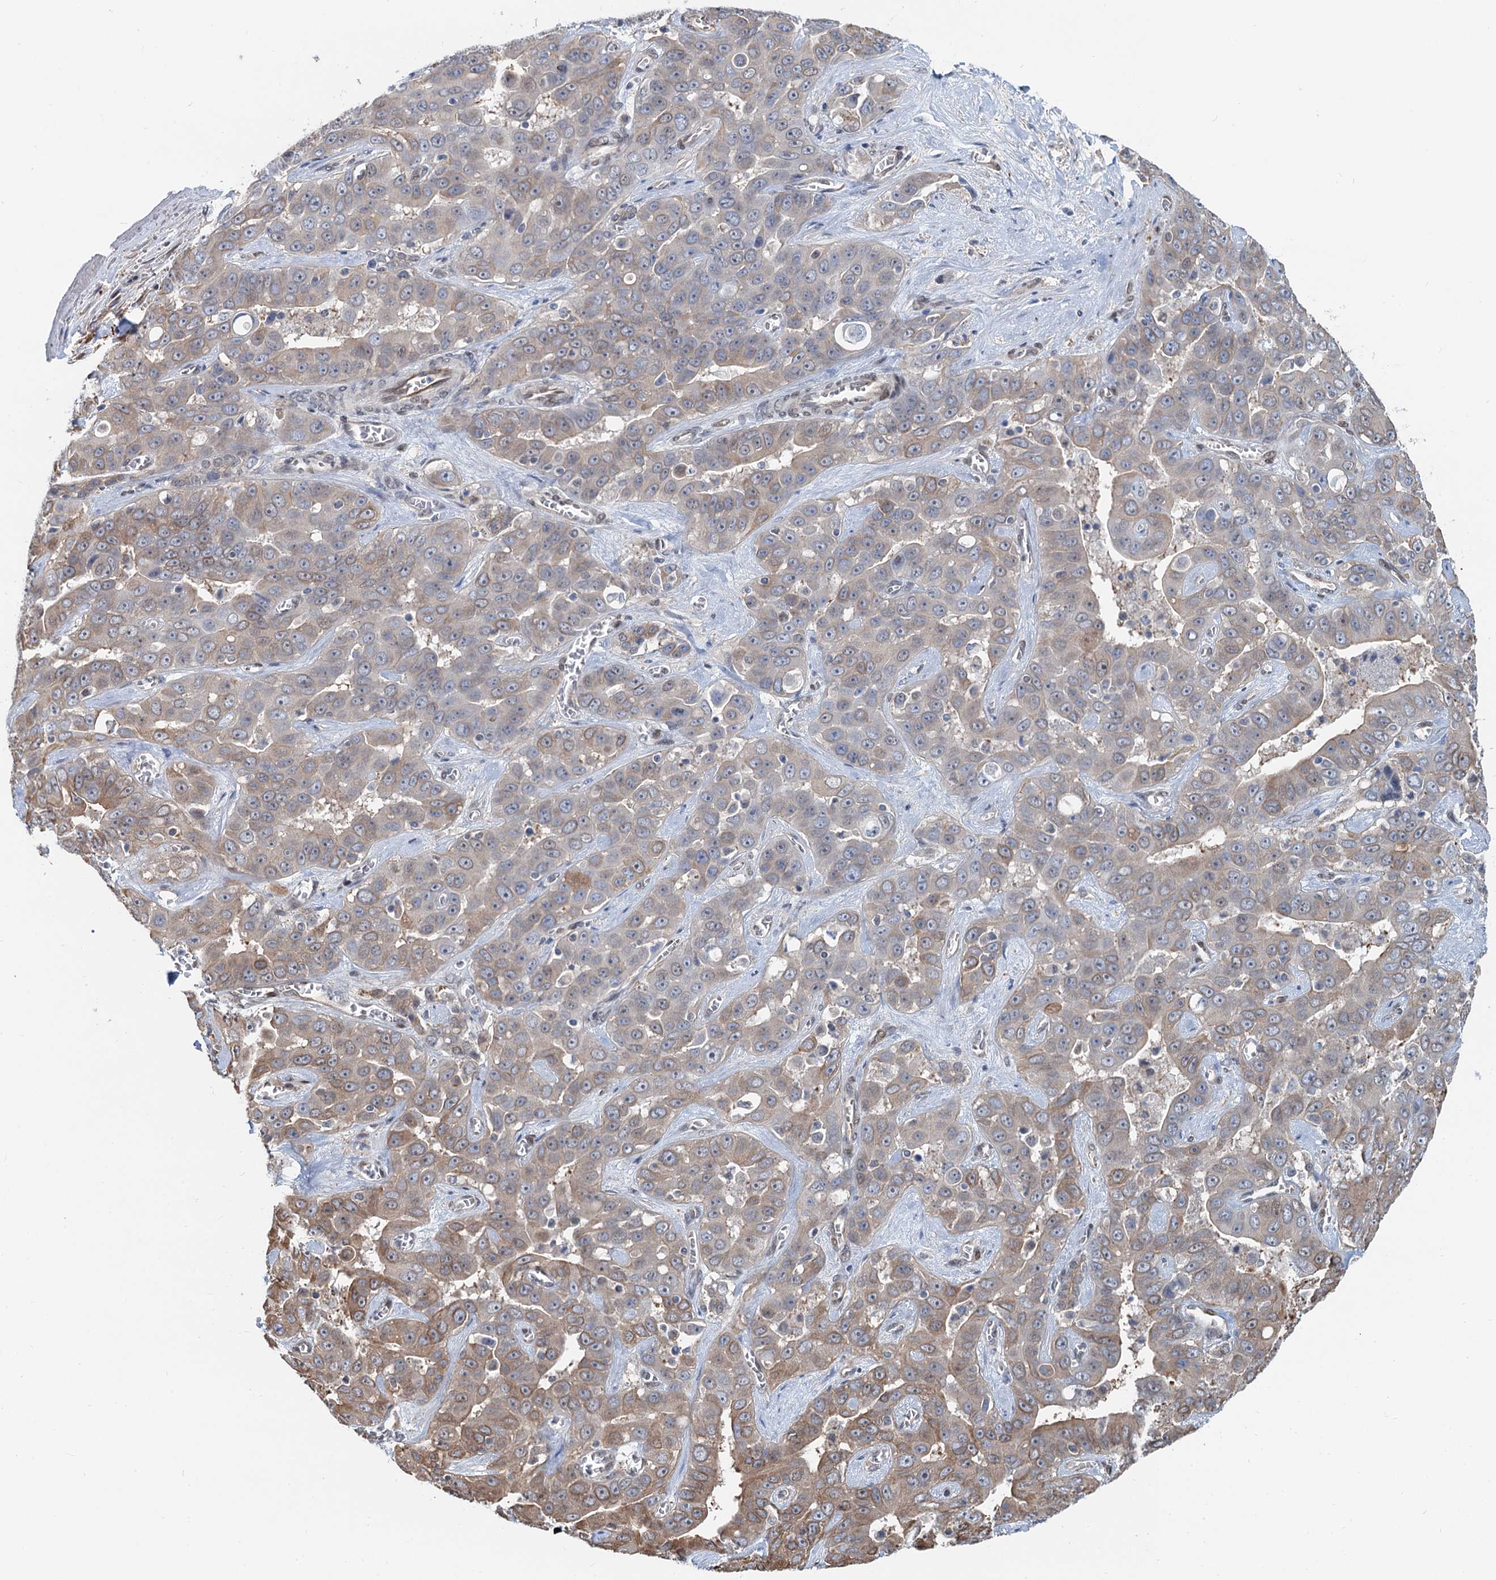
{"staining": {"intensity": "weak", "quantity": "25%-75%", "location": "cytoplasmic/membranous"}, "tissue": "liver cancer", "cell_type": "Tumor cells", "image_type": "cancer", "snomed": [{"axis": "morphology", "description": "Cholangiocarcinoma"}, {"axis": "topography", "description": "Liver"}], "caption": "This is an image of immunohistochemistry (IHC) staining of cholangiocarcinoma (liver), which shows weak positivity in the cytoplasmic/membranous of tumor cells.", "gene": "CFDP1", "patient": {"sex": "female", "age": 52}}